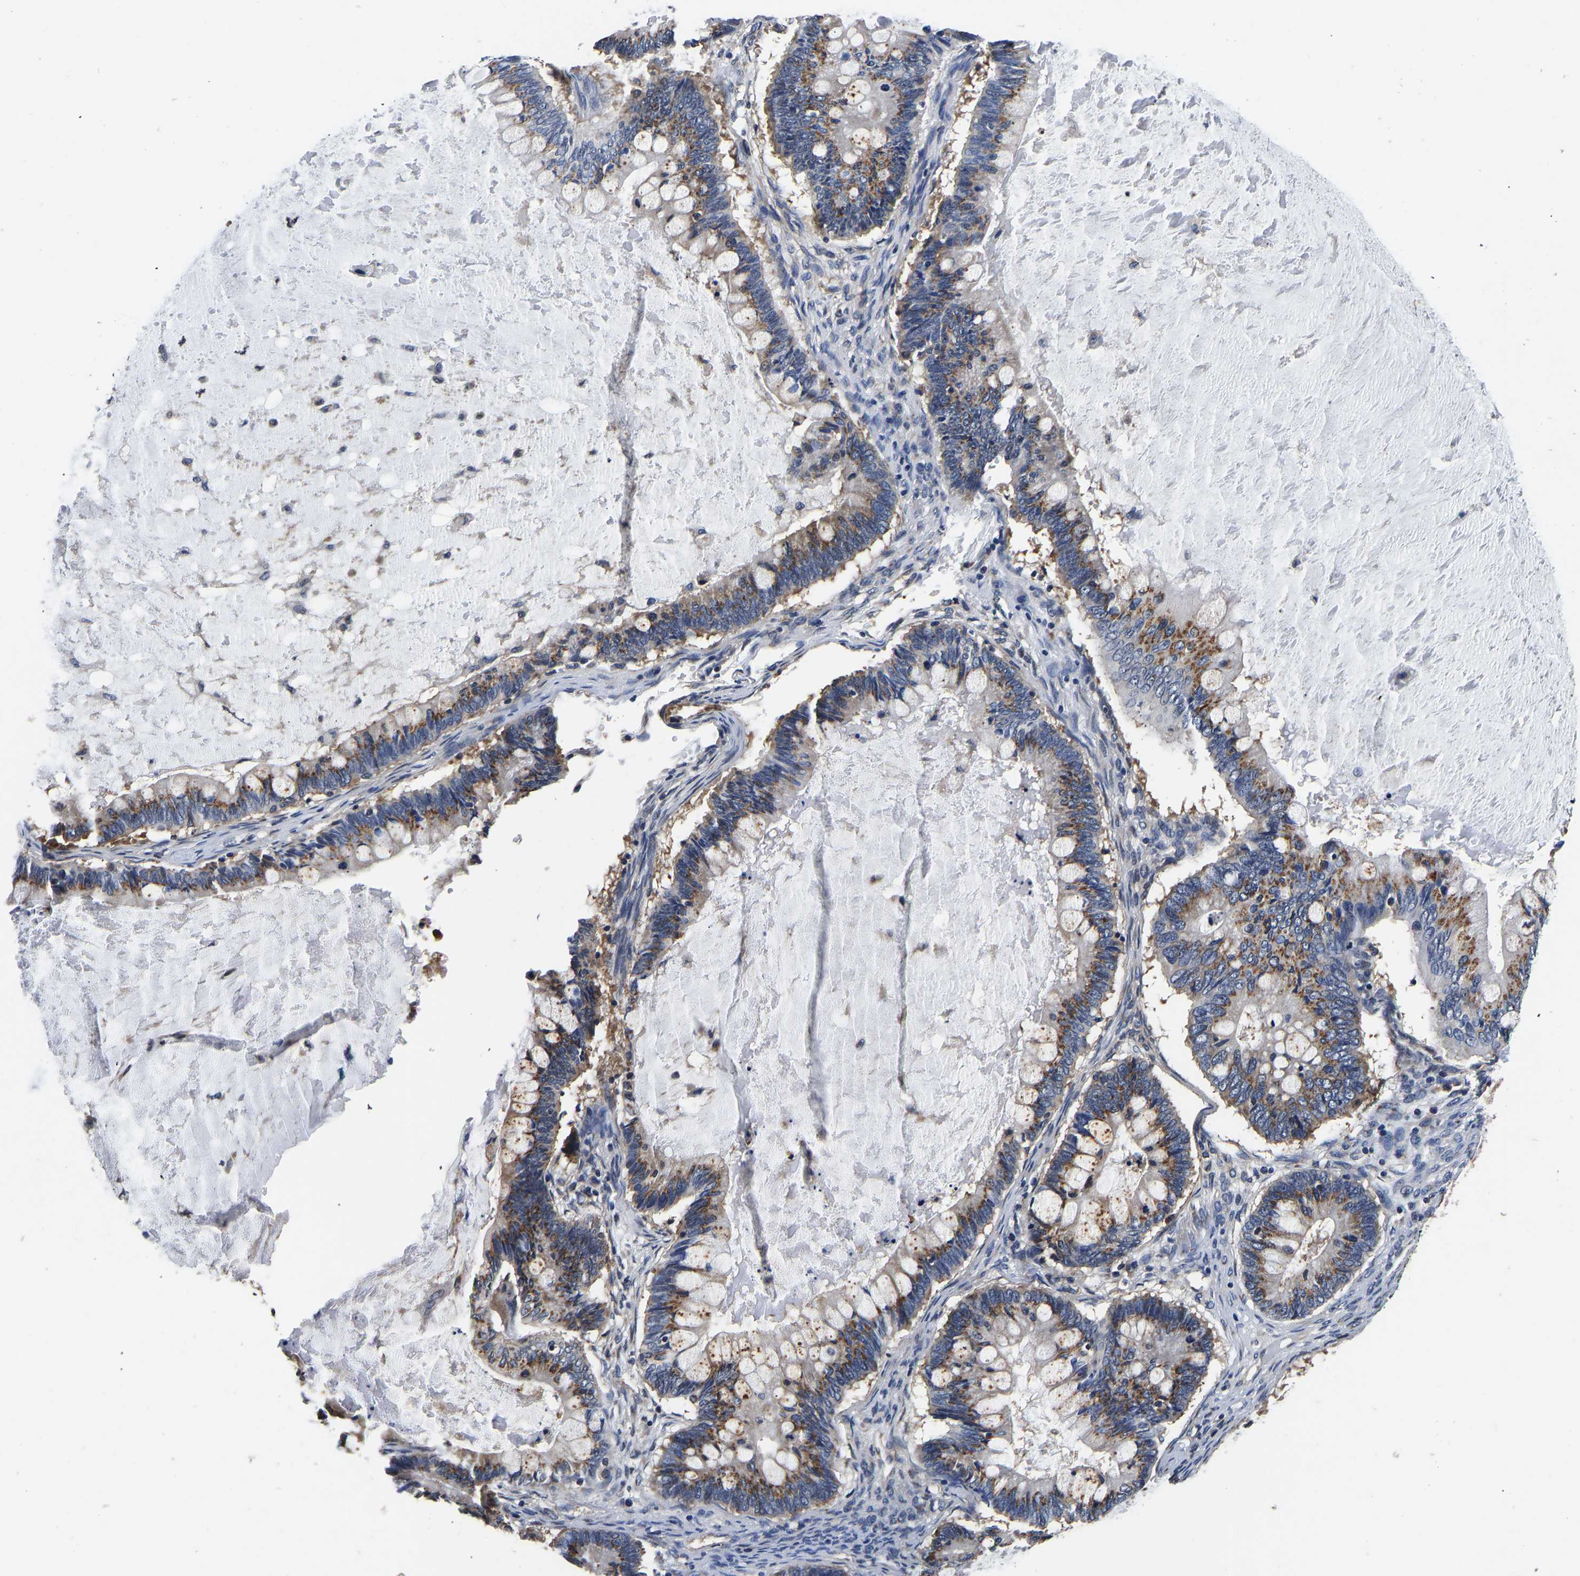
{"staining": {"intensity": "moderate", "quantity": ">75%", "location": "cytoplasmic/membranous"}, "tissue": "ovarian cancer", "cell_type": "Tumor cells", "image_type": "cancer", "snomed": [{"axis": "morphology", "description": "Cystadenocarcinoma, mucinous, NOS"}, {"axis": "topography", "description": "Ovary"}], "caption": "Mucinous cystadenocarcinoma (ovarian) stained for a protein (brown) demonstrates moderate cytoplasmic/membranous positive expression in approximately >75% of tumor cells.", "gene": "RABAC1", "patient": {"sex": "female", "age": 61}}